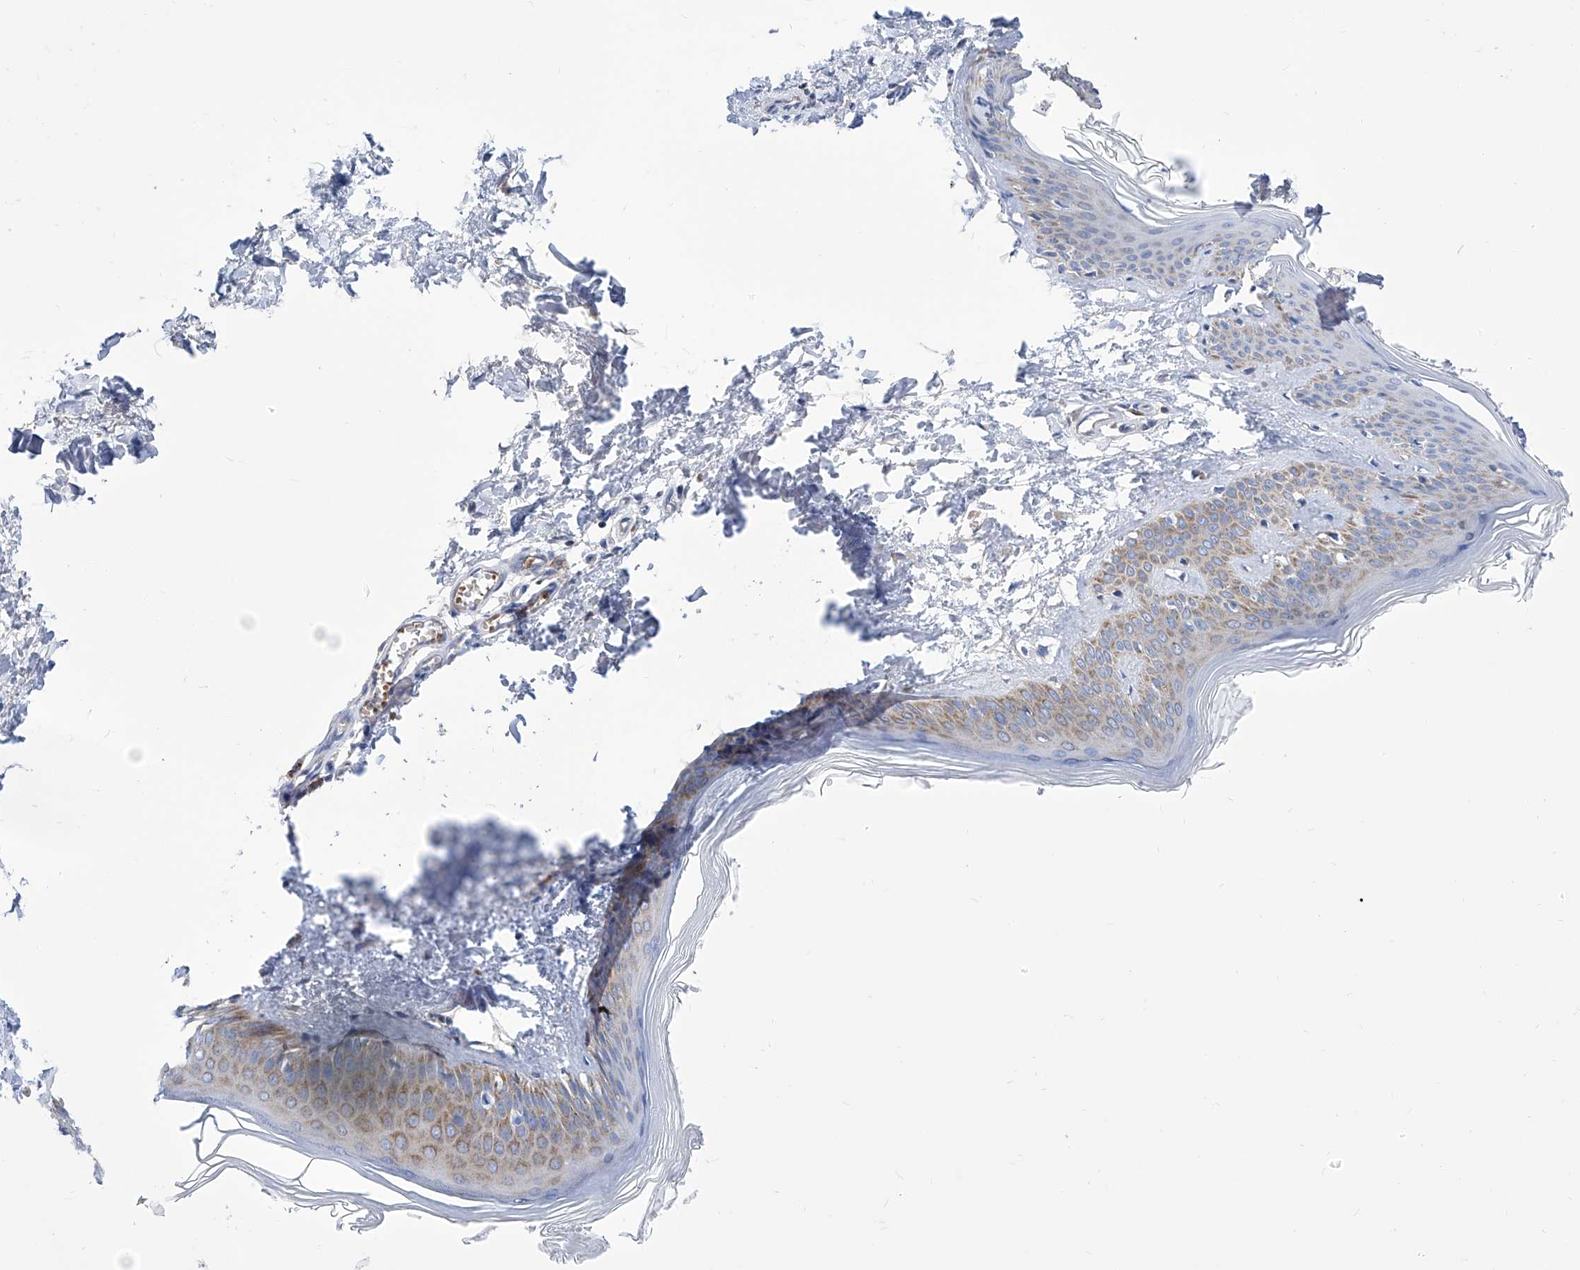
{"staining": {"intensity": "negative", "quantity": "none", "location": "none"}, "tissue": "skin", "cell_type": "Fibroblasts", "image_type": "normal", "snomed": [{"axis": "morphology", "description": "Normal tissue, NOS"}, {"axis": "topography", "description": "Skin"}], "caption": "This is a photomicrograph of immunohistochemistry (IHC) staining of benign skin, which shows no staining in fibroblasts.", "gene": "SRBD1", "patient": {"sex": "female", "age": 27}}